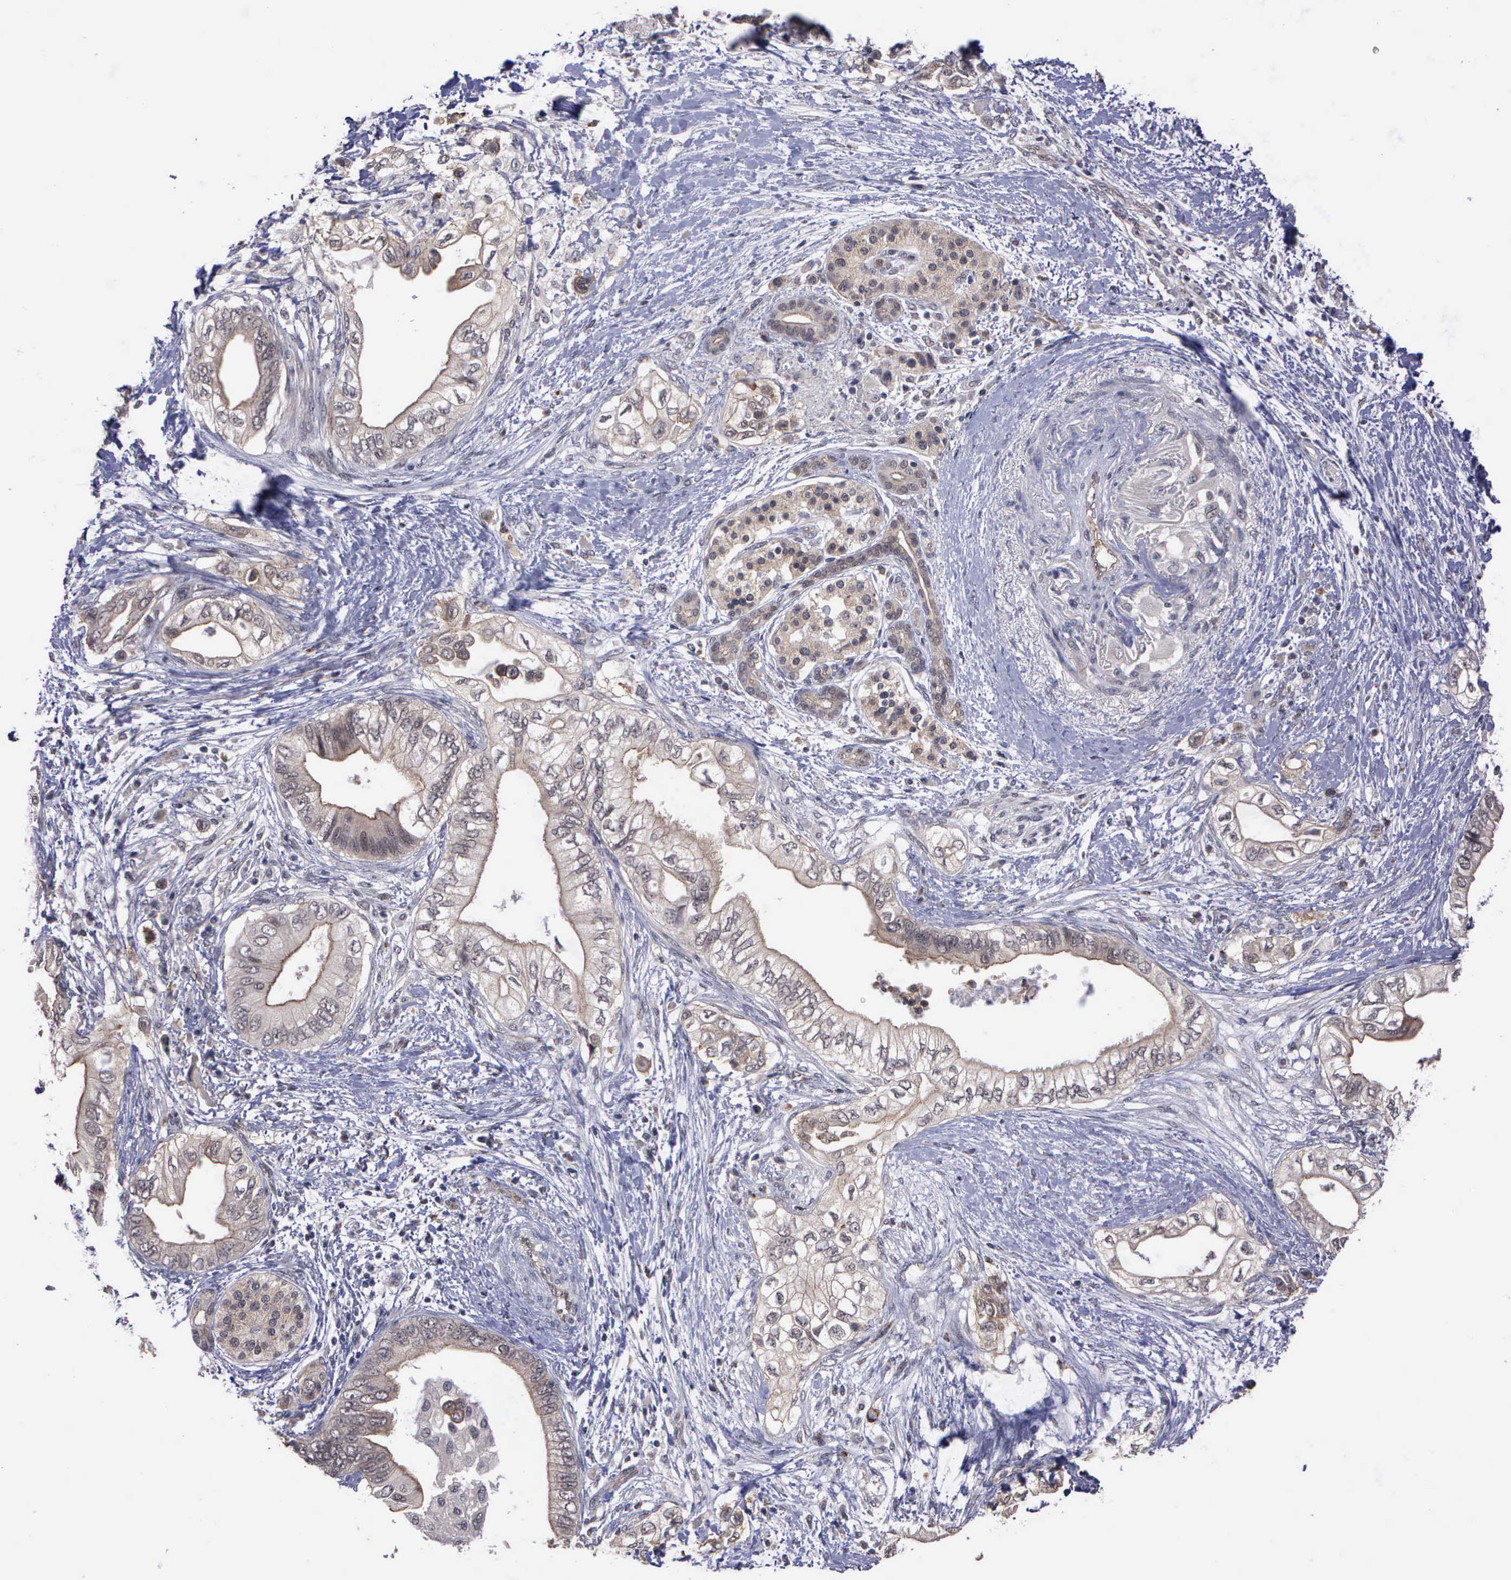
{"staining": {"intensity": "weak", "quantity": ">75%", "location": "cytoplasmic/membranous"}, "tissue": "pancreatic cancer", "cell_type": "Tumor cells", "image_type": "cancer", "snomed": [{"axis": "morphology", "description": "Adenocarcinoma, NOS"}, {"axis": "topography", "description": "Pancreas"}], "caption": "Brown immunohistochemical staining in human pancreatic cancer demonstrates weak cytoplasmic/membranous expression in approximately >75% of tumor cells. Nuclei are stained in blue.", "gene": "MAP3K9", "patient": {"sex": "female", "age": 66}}